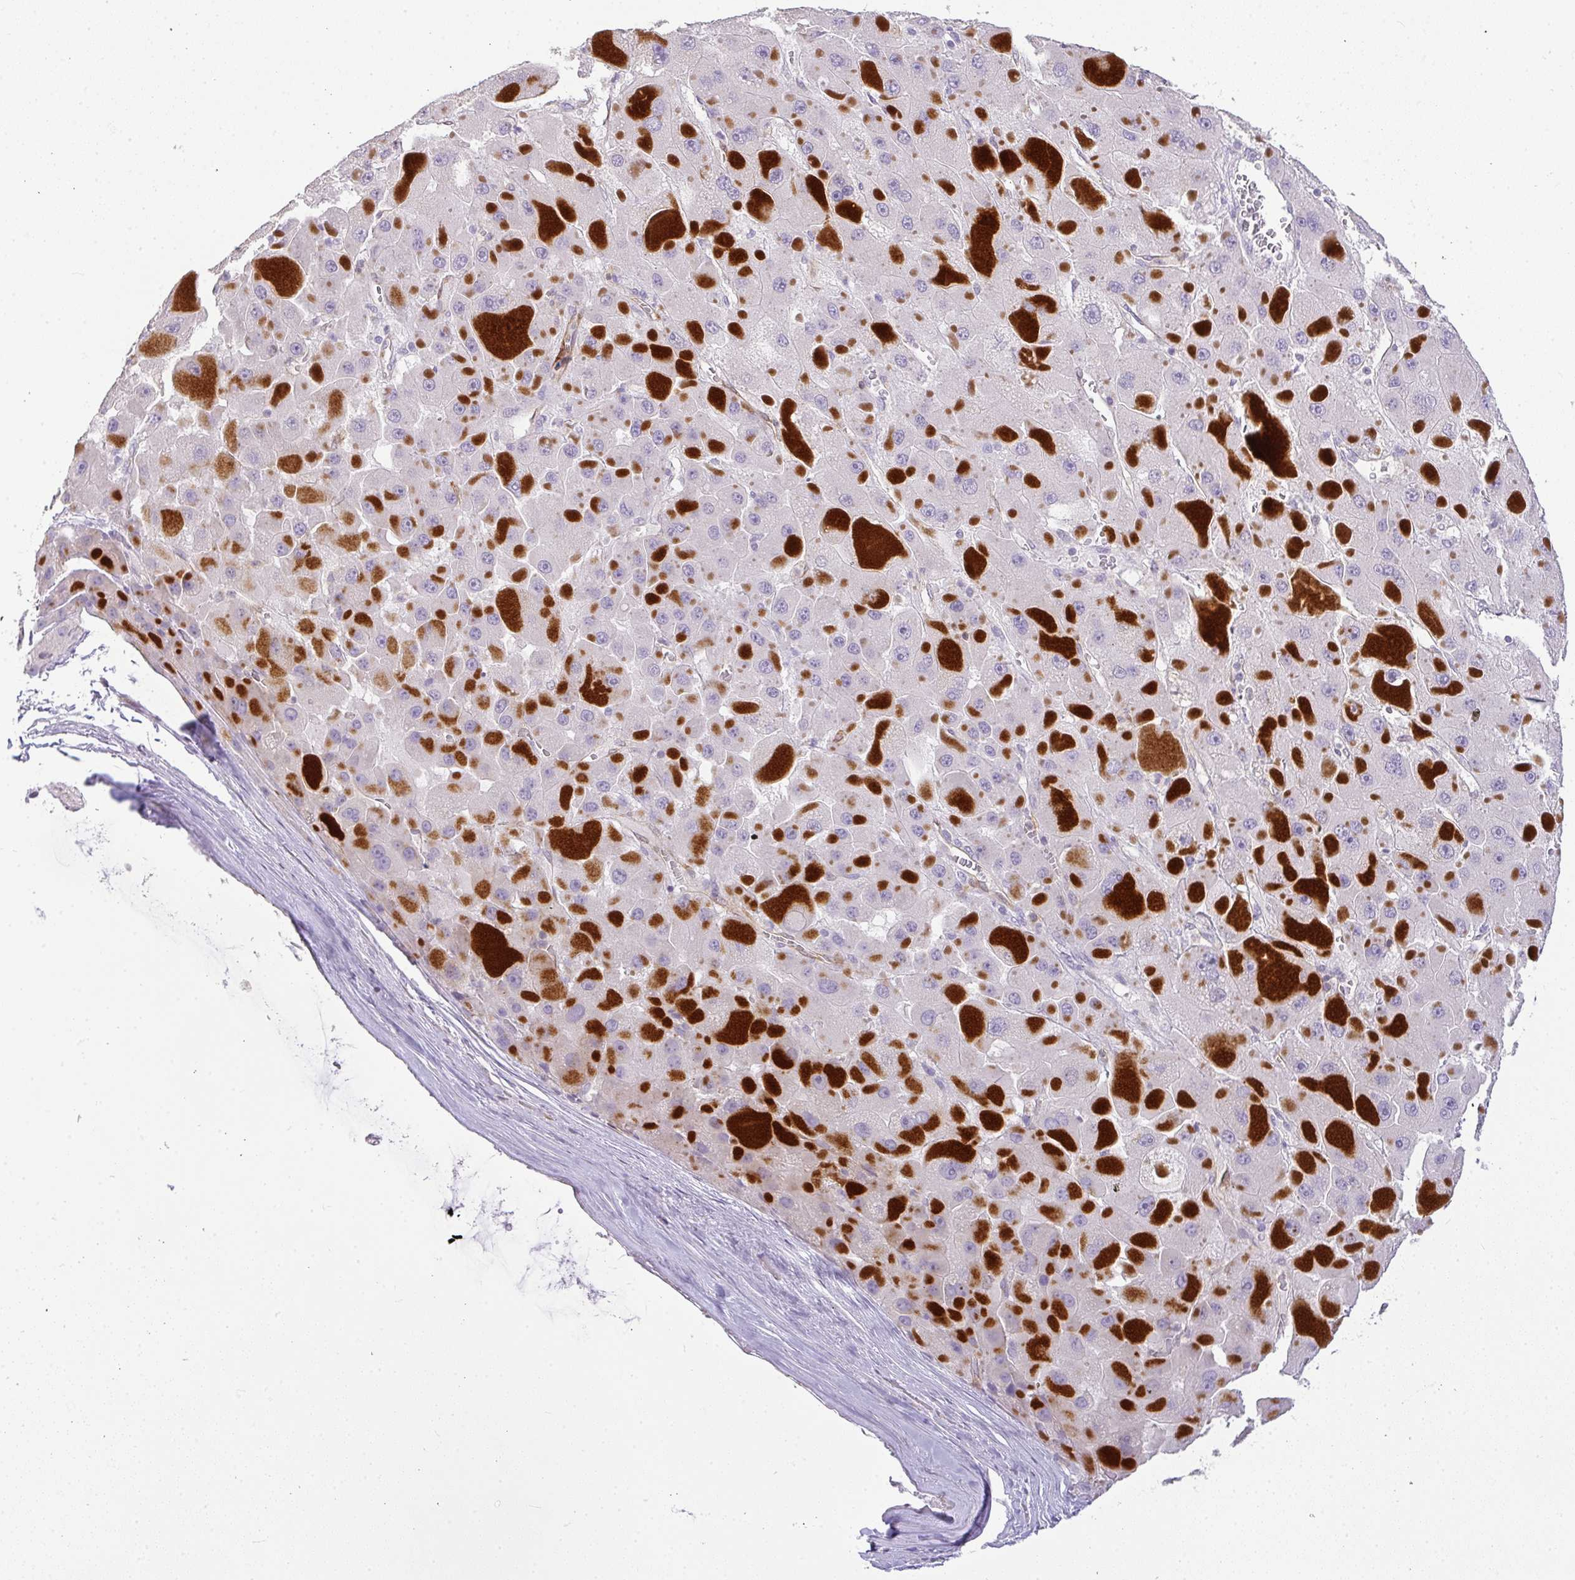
{"staining": {"intensity": "negative", "quantity": "none", "location": "none"}, "tissue": "liver cancer", "cell_type": "Tumor cells", "image_type": "cancer", "snomed": [{"axis": "morphology", "description": "Carcinoma, Hepatocellular, NOS"}, {"axis": "topography", "description": "Liver"}], "caption": "There is no significant expression in tumor cells of hepatocellular carcinoma (liver).", "gene": "LIPE", "patient": {"sex": "female", "age": 73}}